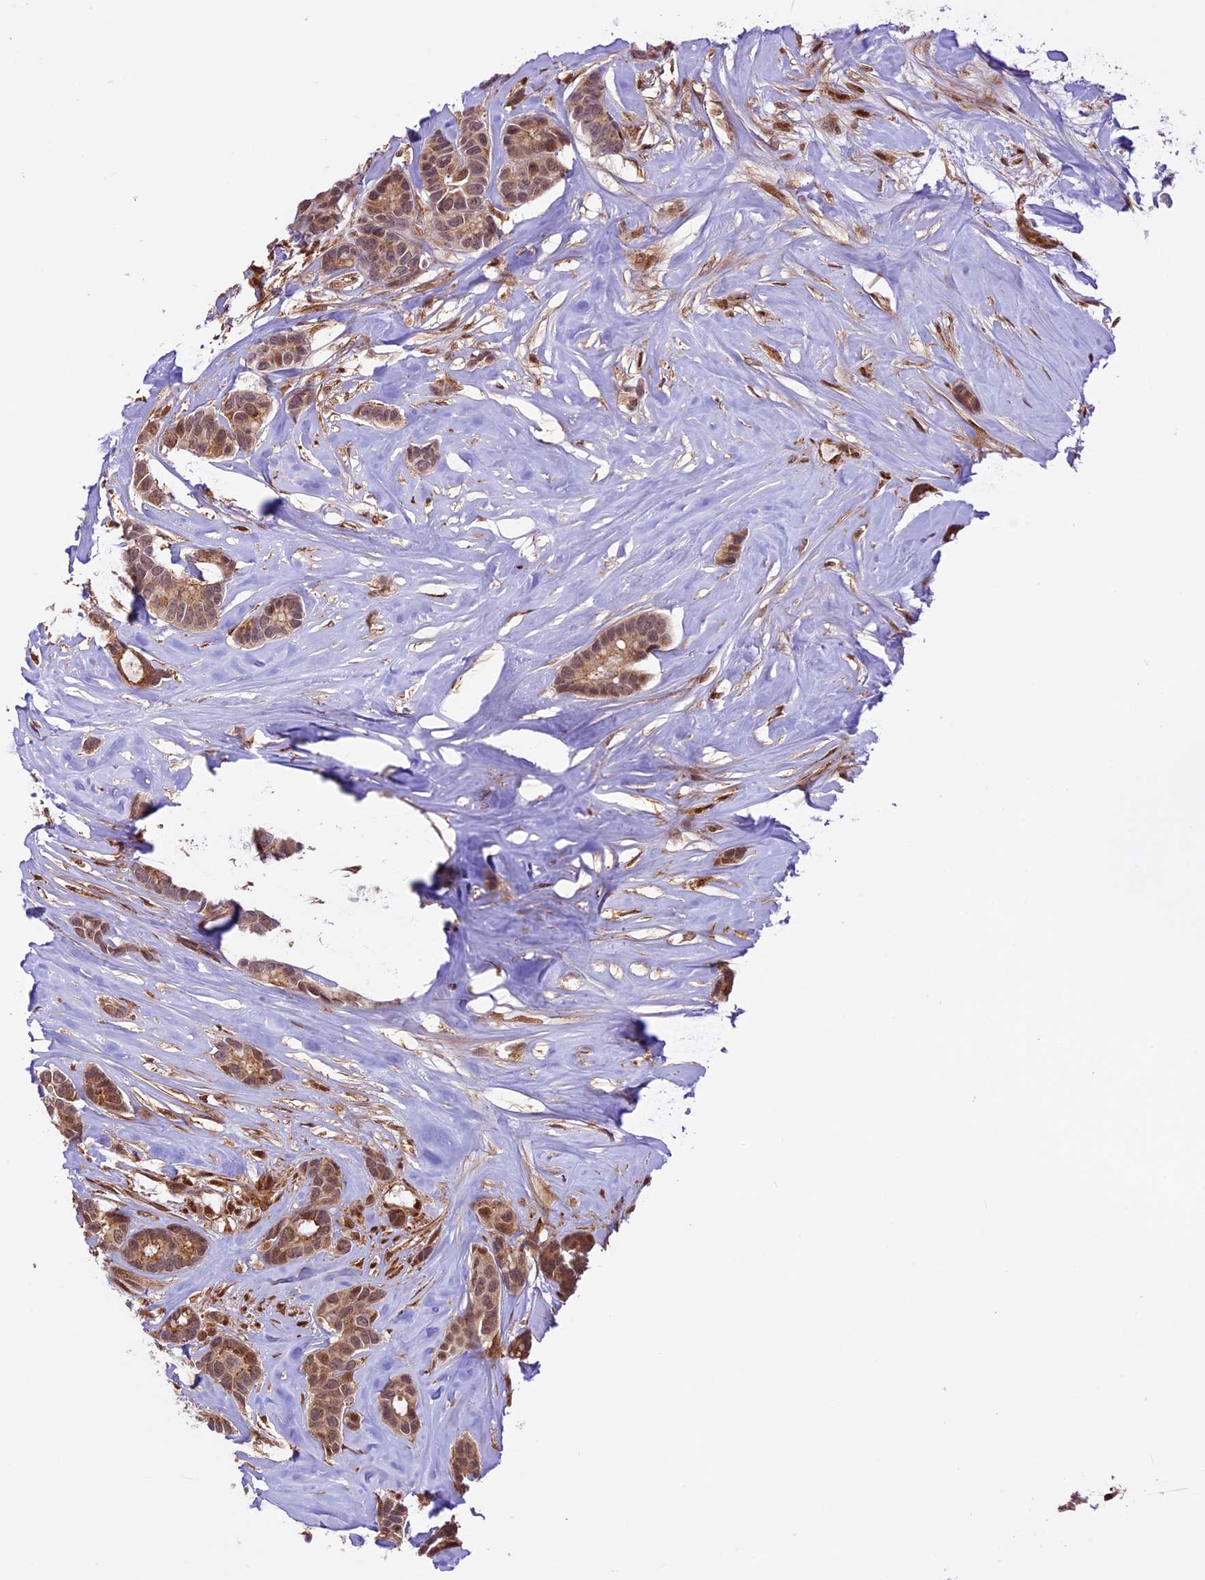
{"staining": {"intensity": "moderate", "quantity": ">75%", "location": "cytoplasmic/membranous,nuclear"}, "tissue": "breast cancer", "cell_type": "Tumor cells", "image_type": "cancer", "snomed": [{"axis": "morphology", "description": "Duct carcinoma"}, {"axis": "topography", "description": "Breast"}], "caption": "Intraductal carcinoma (breast) stained with IHC demonstrates moderate cytoplasmic/membranous and nuclear staining in approximately >75% of tumor cells.", "gene": "DHX38", "patient": {"sex": "female", "age": 87}}